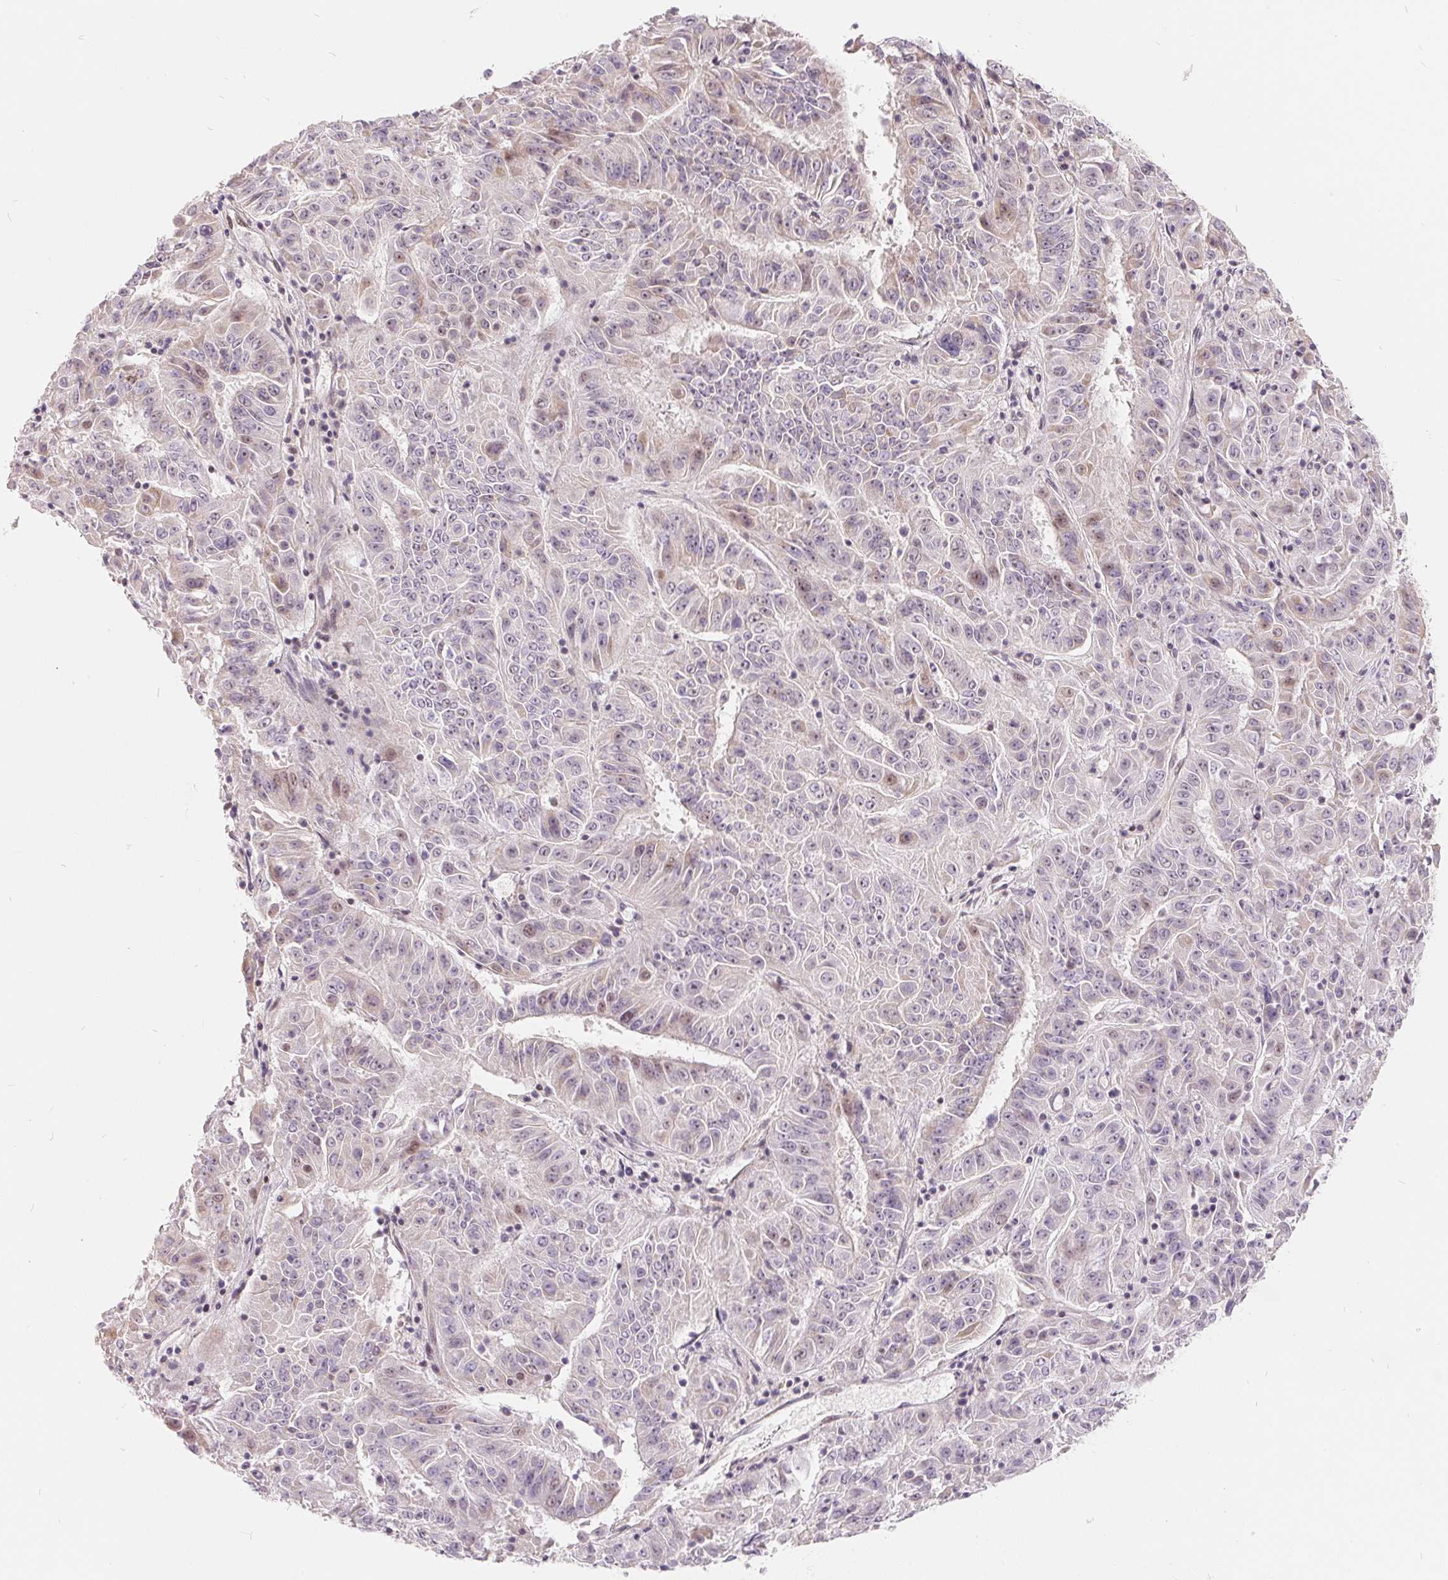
{"staining": {"intensity": "weak", "quantity": "<25%", "location": "nuclear"}, "tissue": "pancreatic cancer", "cell_type": "Tumor cells", "image_type": "cancer", "snomed": [{"axis": "morphology", "description": "Adenocarcinoma, NOS"}, {"axis": "topography", "description": "Pancreas"}], "caption": "This is a image of immunohistochemistry staining of adenocarcinoma (pancreatic), which shows no staining in tumor cells.", "gene": "NRG2", "patient": {"sex": "male", "age": 63}}